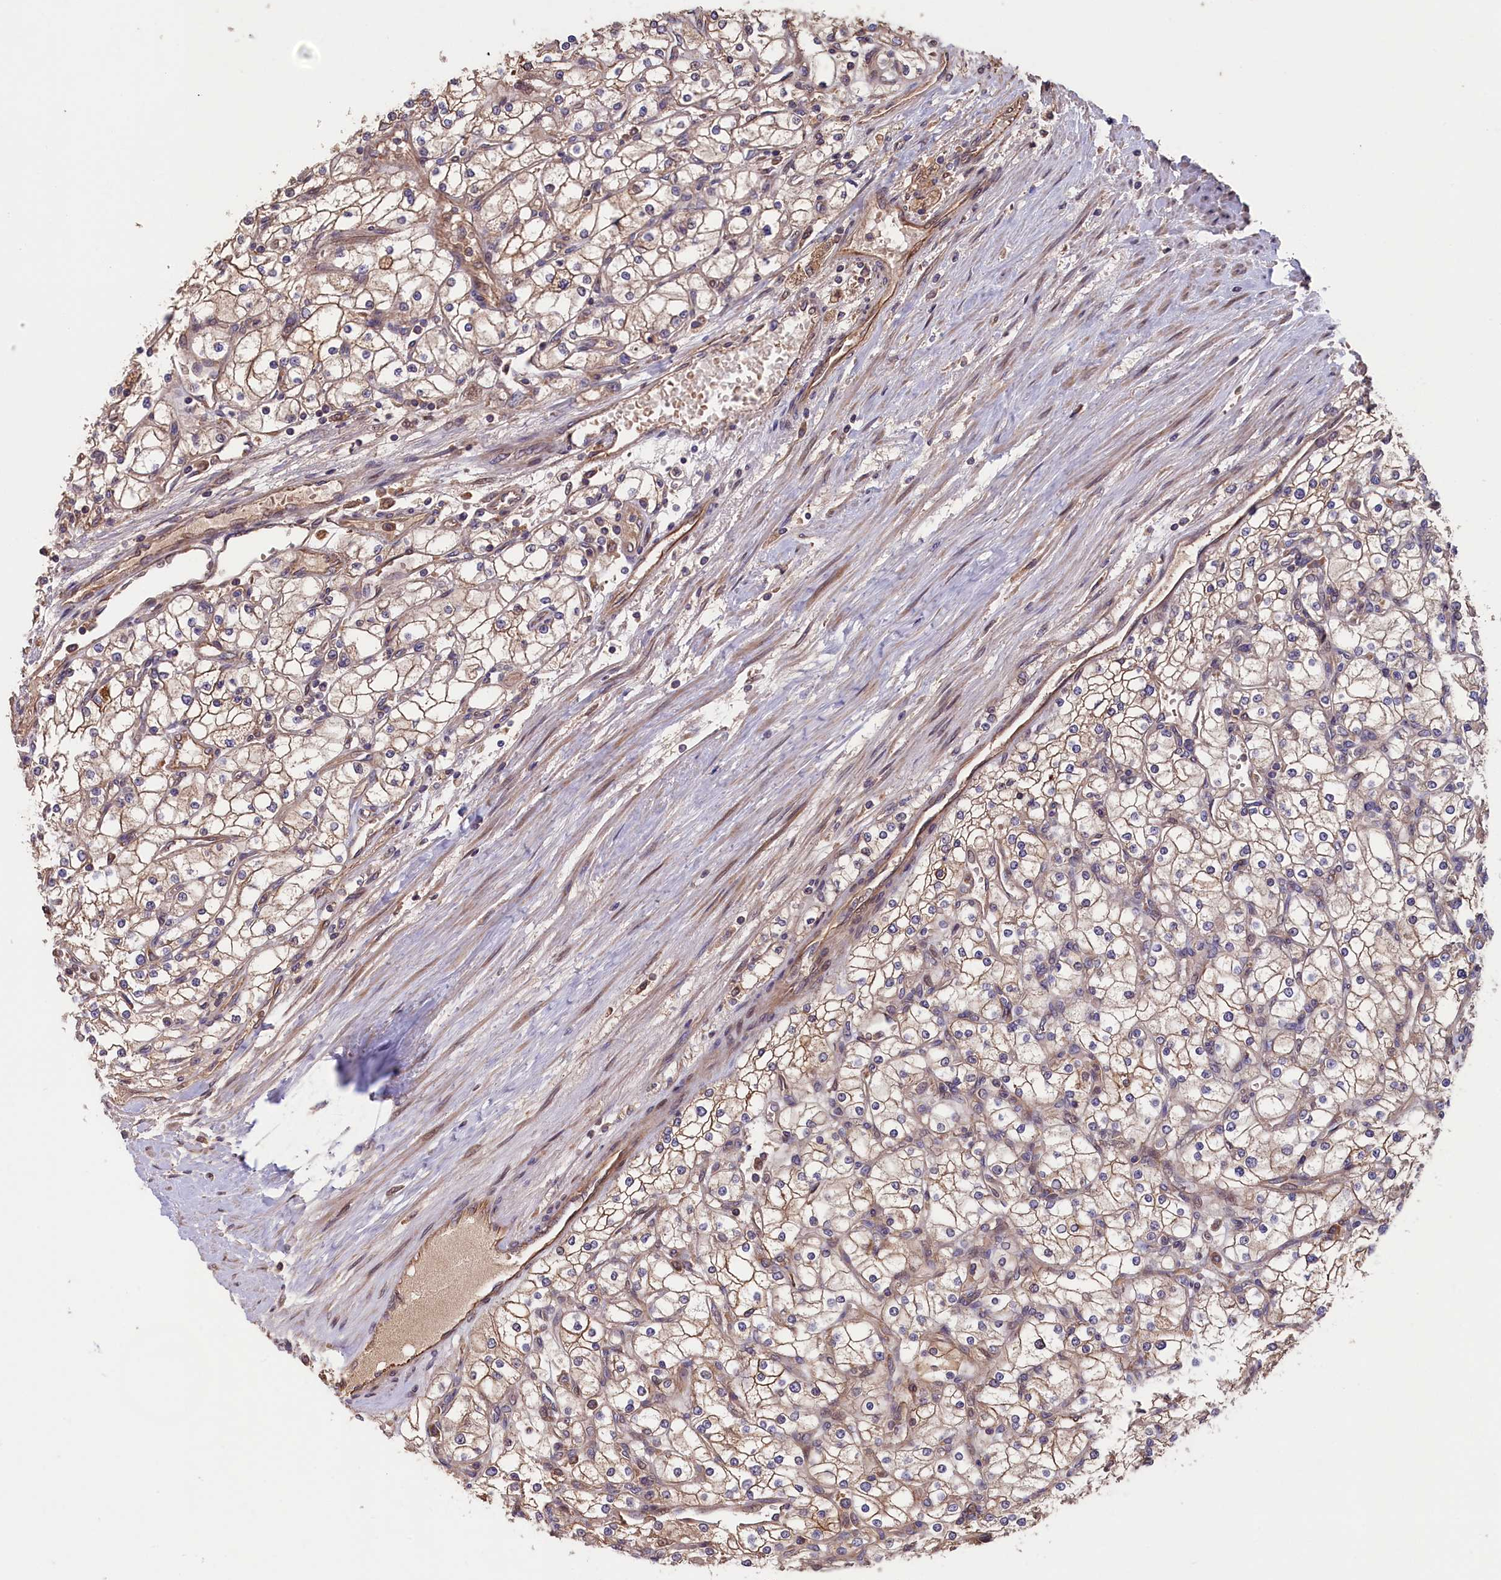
{"staining": {"intensity": "weak", "quantity": "25%-75%", "location": "cytoplasmic/membranous"}, "tissue": "renal cancer", "cell_type": "Tumor cells", "image_type": "cancer", "snomed": [{"axis": "morphology", "description": "Adenocarcinoma, NOS"}, {"axis": "topography", "description": "Kidney"}], "caption": "Renal cancer (adenocarcinoma) stained with a protein marker reveals weak staining in tumor cells.", "gene": "GREB1L", "patient": {"sex": "male", "age": 80}}